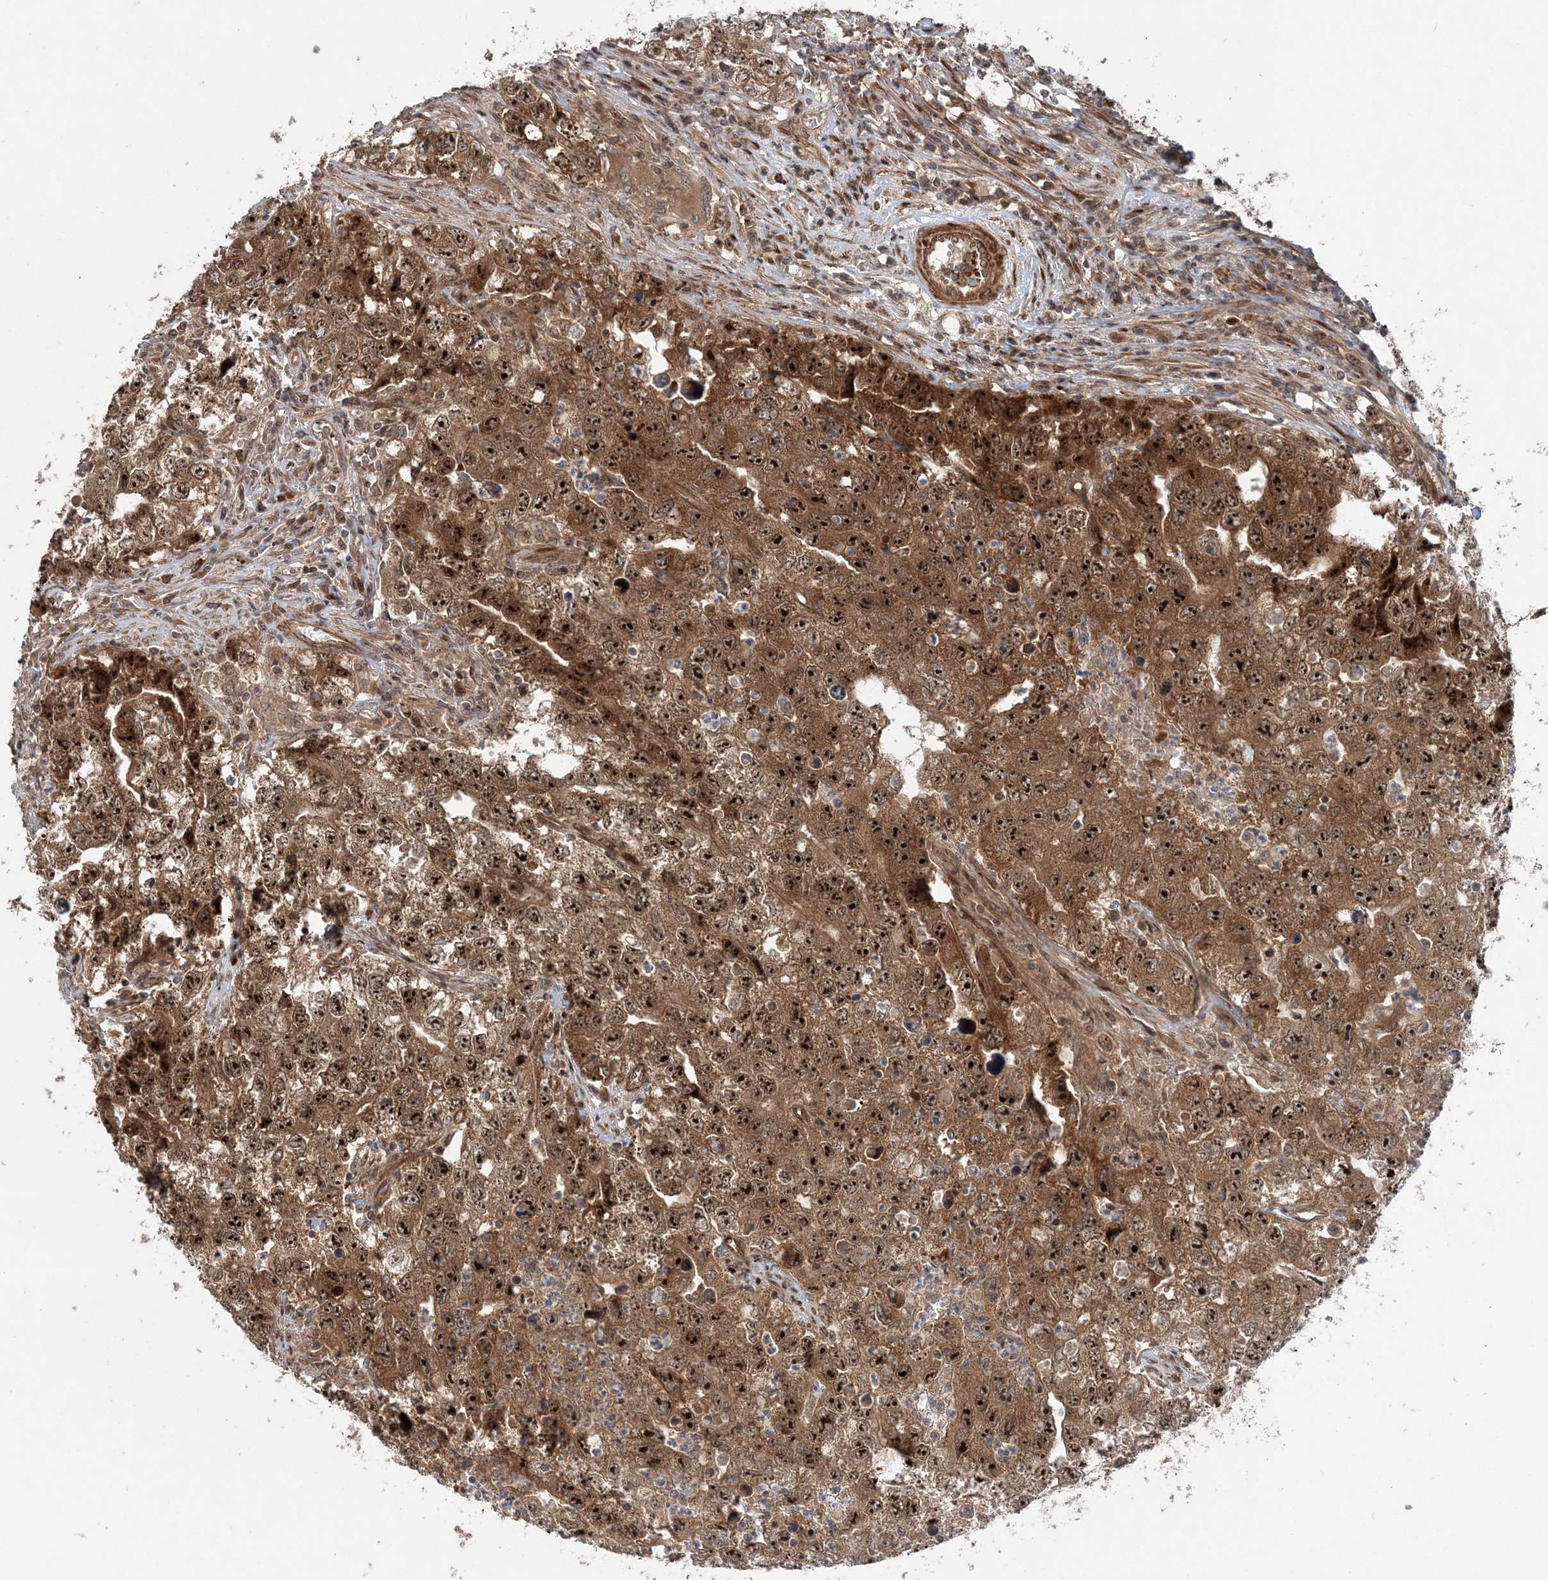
{"staining": {"intensity": "strong", "quantity": ">75%", "location": "cytoplasmic/membranous,nuclear"}, "tissue": "testis cancer", "cell_type": "Tumor cells", "image_type": "cancer", "snomed": [{"axis": "morphology", "description": "Seminoma, NOS"}, {"axis": "morphology", "description": "Carcinoma, Embryonal, NOS"}, {"axis": "topography", "description": "Testis"}], "caption": "Human seminoma (testis) stained with a protein marker shows strong staining in tumor cells.", "gene": "GEMIN5", "patient": {"sex": "male", "age": 43}}